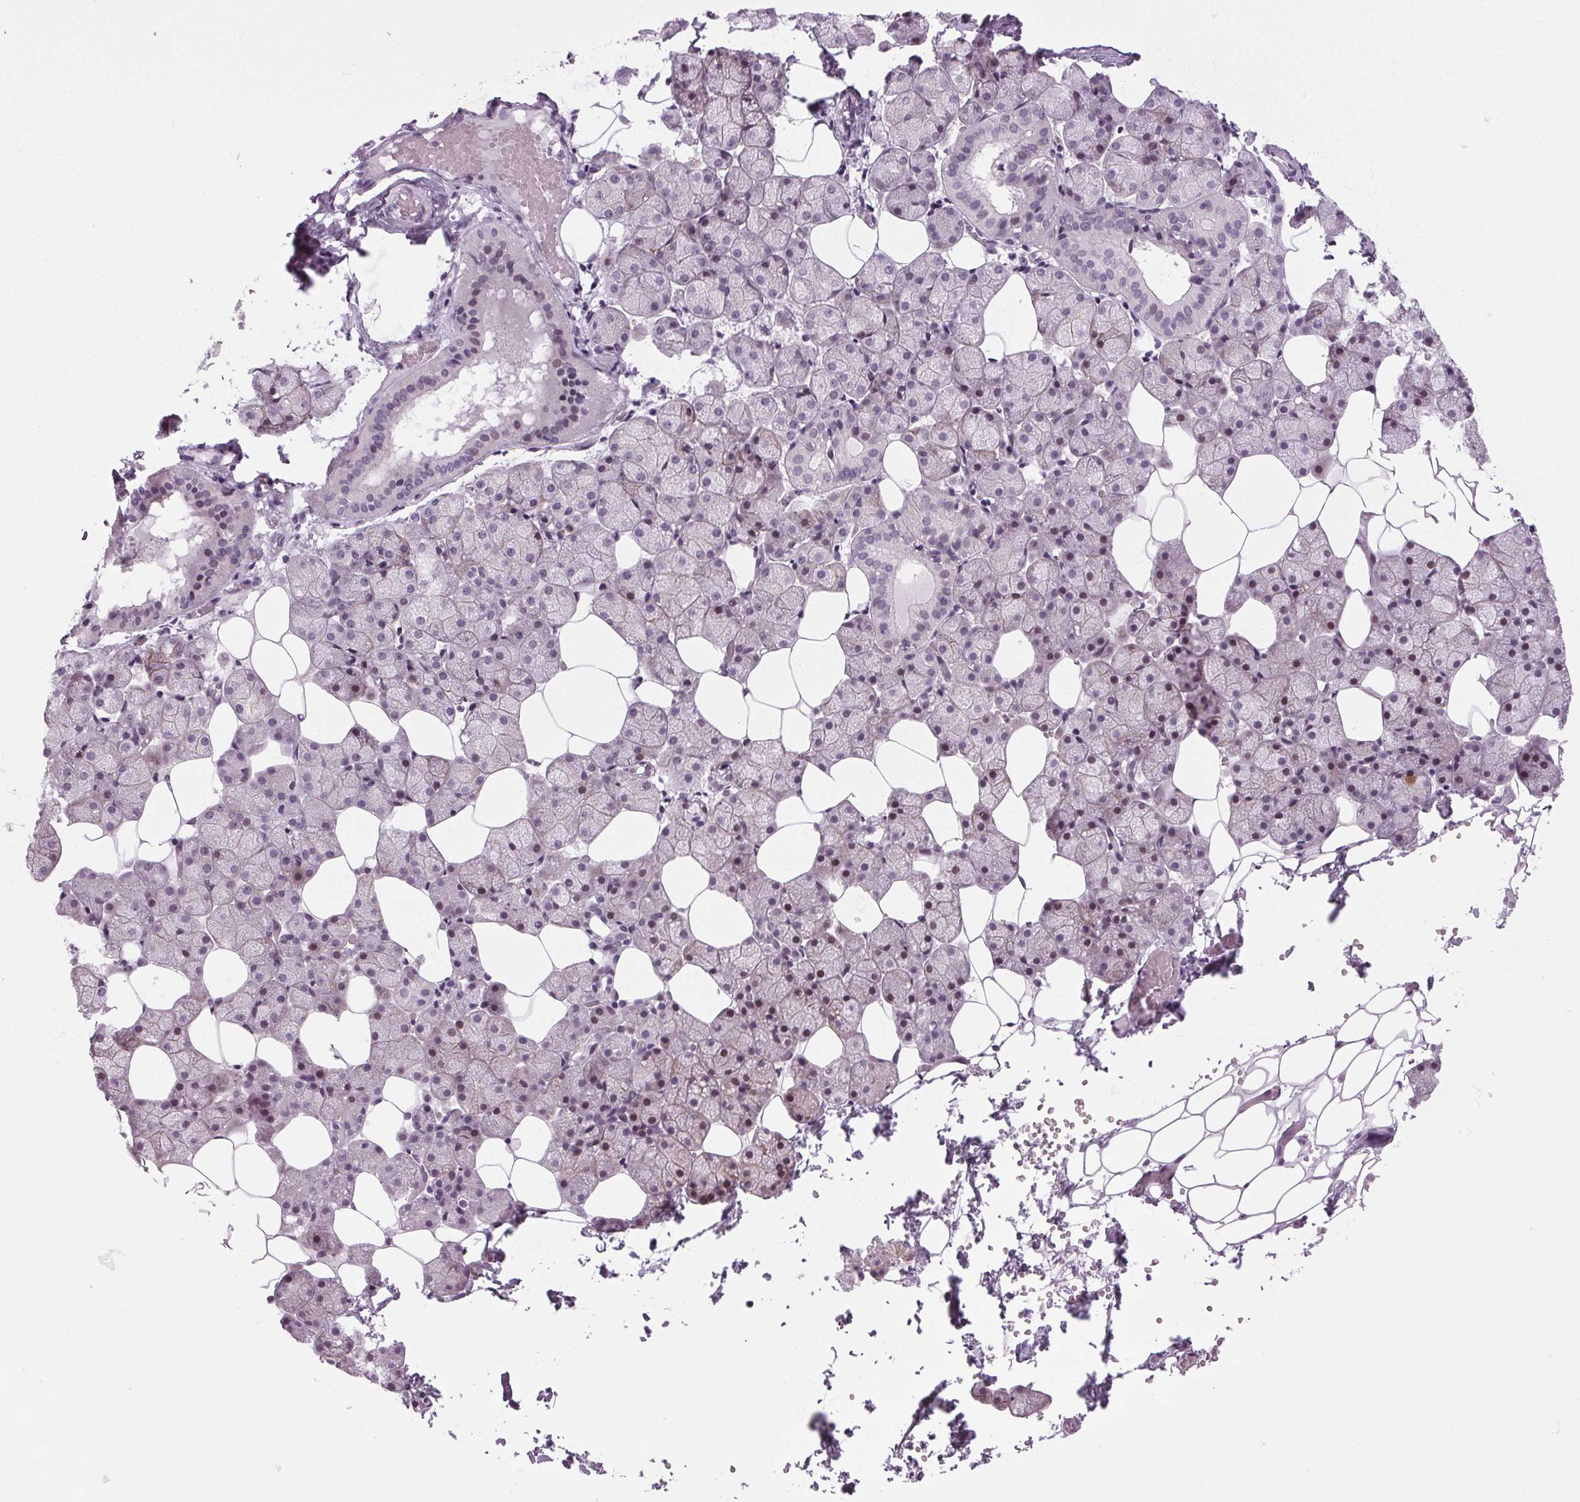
{"staining": {"intensity": "moderate", "quantity": "<25%", "location": "cytoplasmic/membranous"}, "tissue": "salivary gland", "cell_type": "Glandular cells", "image_type": "normal", "snomed": [{"axis": "morphology", "description": "Normal tissue, NOS"}, {"axis": "topography", "description": "Salivary gland"}], "caption": "DAB immunohistochemical staining of benign human salivary gland displays moderate cytoplasmic/membranous protein expression in approximately <25% of glandular cells. The protein is stained brown, and the nuclei are stained in blue (DAB IHC with brightfield microscopy, high magnification).", "gene": "IGF2BP1", "patient": {"sex": "male", "age": 38}}